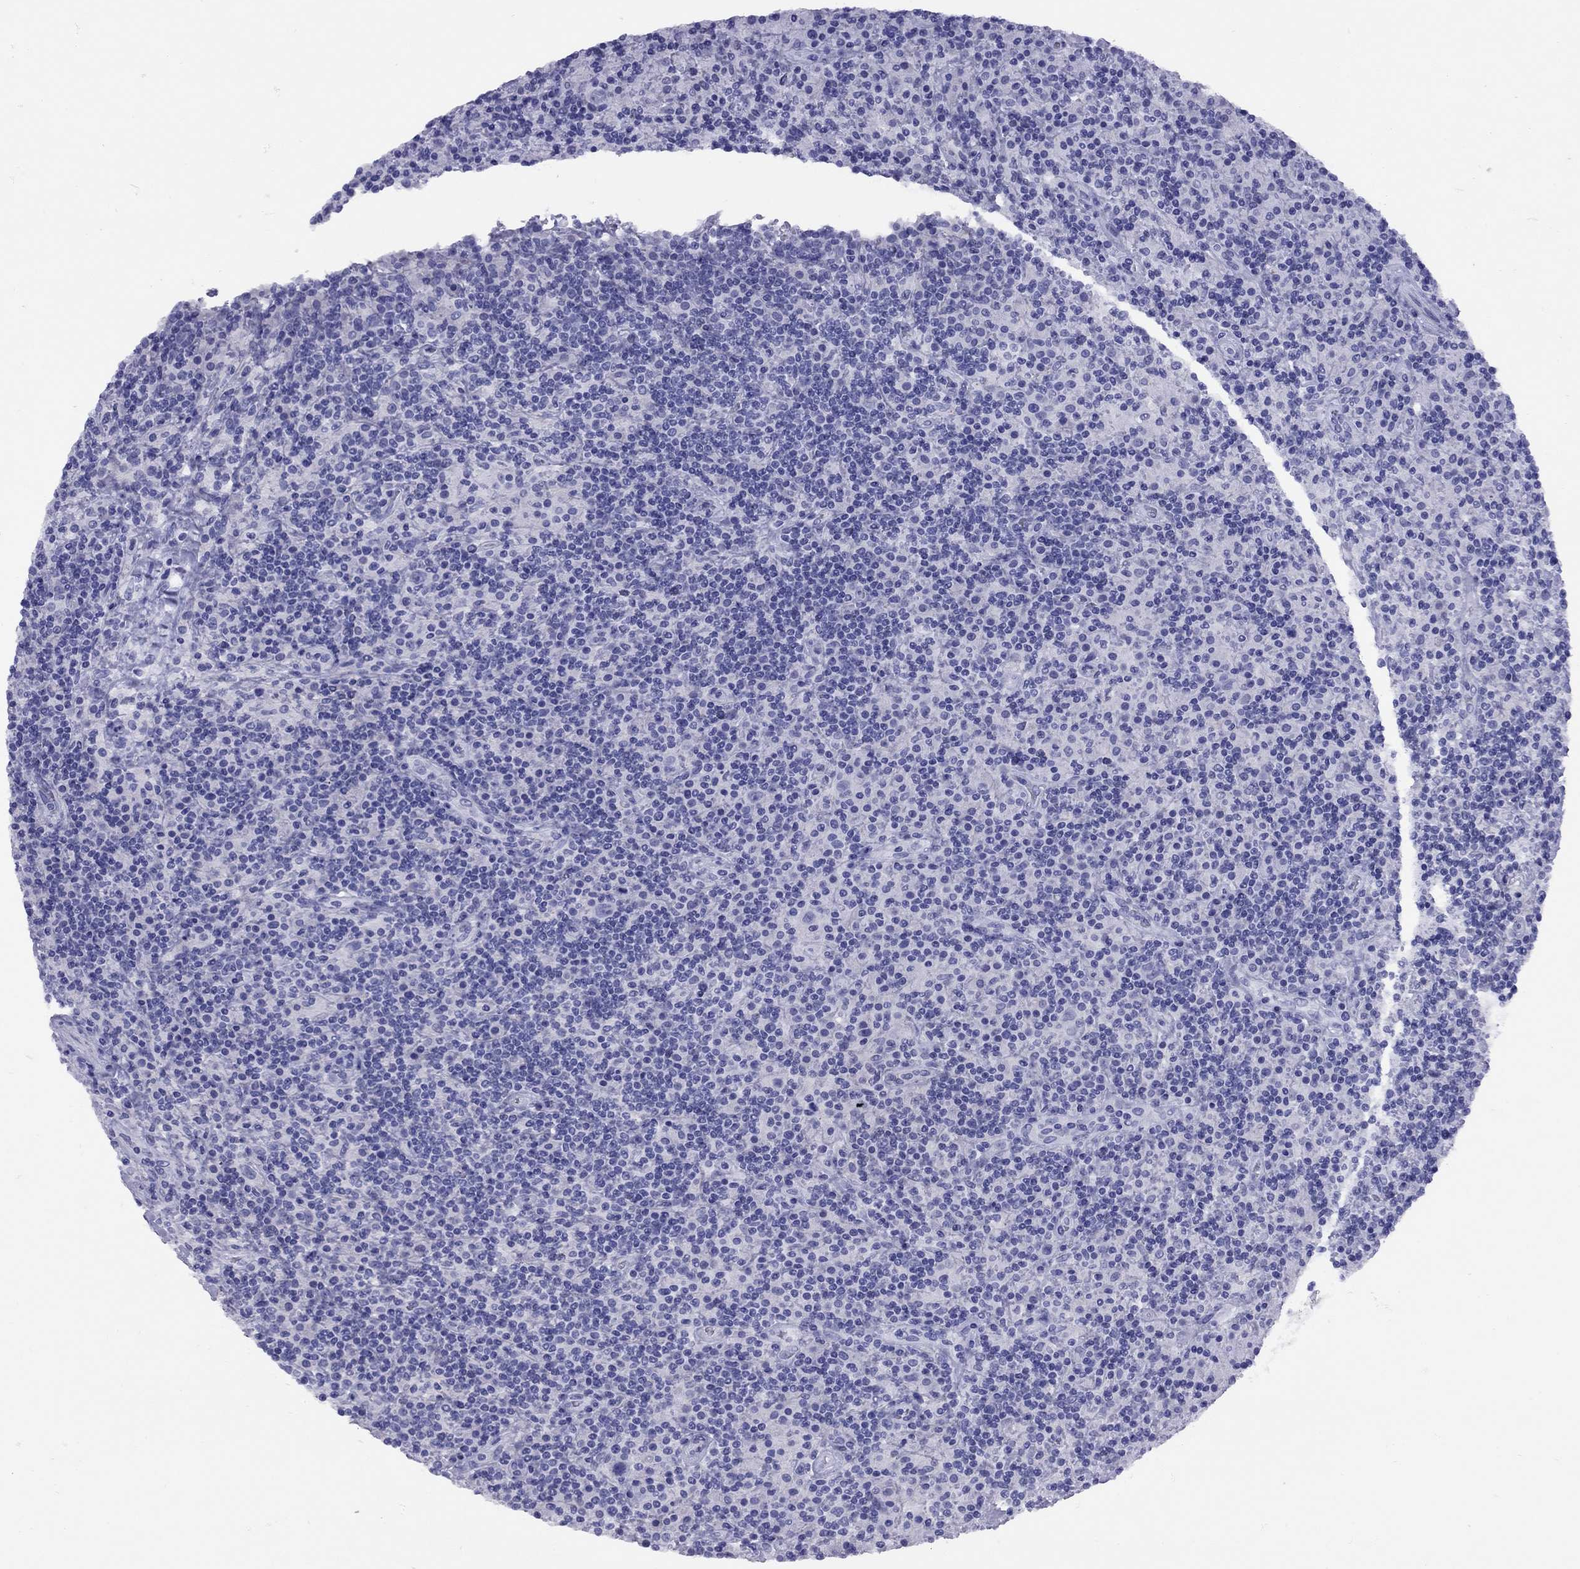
{"staining": {"intensity": "negative", "quantity": "none", "location": "none"}, "tissue": "lymphoma", "cell_type": "Tumor cells", "image_type": "cancer", "snomed": [{"axis": "morphology", "description": "Hodgkin's disease, NOS"}, {"axis": "topography", "description": "Lymph node"}], "caption": "Human lymphoma stained for a protein using IHC exhibits no positivity in tumor cells.", "gene": "GRIA2", "patient": {"sex": "male", "age": 70}}